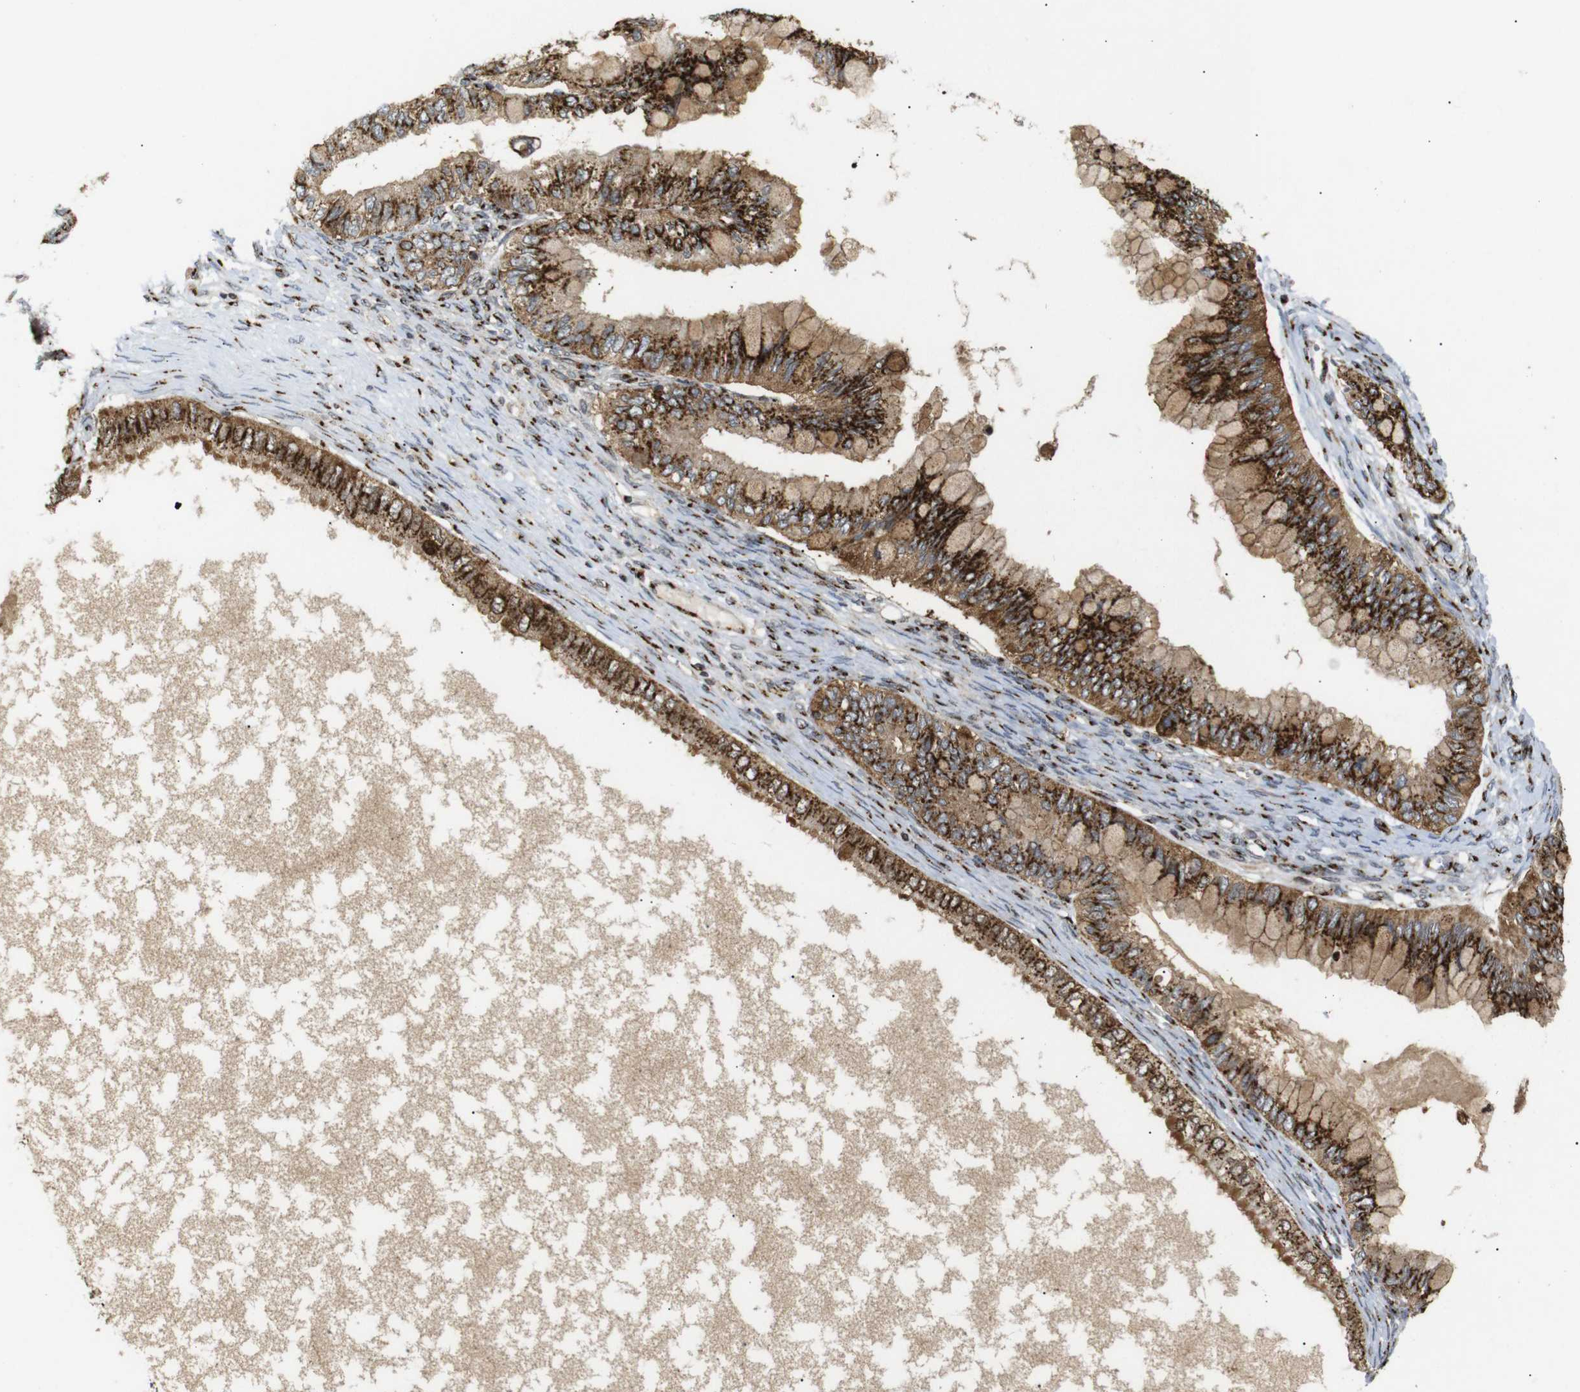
{"staining": {"intensity": "strong", "quantity": ">75%", "location": "cytoplasmic/membranous"}, "tissue": "ovarian cancer", "cell_type": "Tumor cells", "image_type": "cancer", "snomed": [{"axis": "morphology", "description": "Cystadenocarcinoma, mucinous, NOS"}, {"axis": "topography", "description": "Ovary"}], "caption": "Ovarian mucinous cystadenocarcinoma stained with immunohistochemistry exhibits strong cytoplasmic/membranous staining in about >75% of tumor cells. (Stains: DAB in brown, nuclei in blue, Microscopy: brightfield microscopy at high magnification).", "gene": "TGOLN2", "patient": {"sex": "female", "age": 80}}